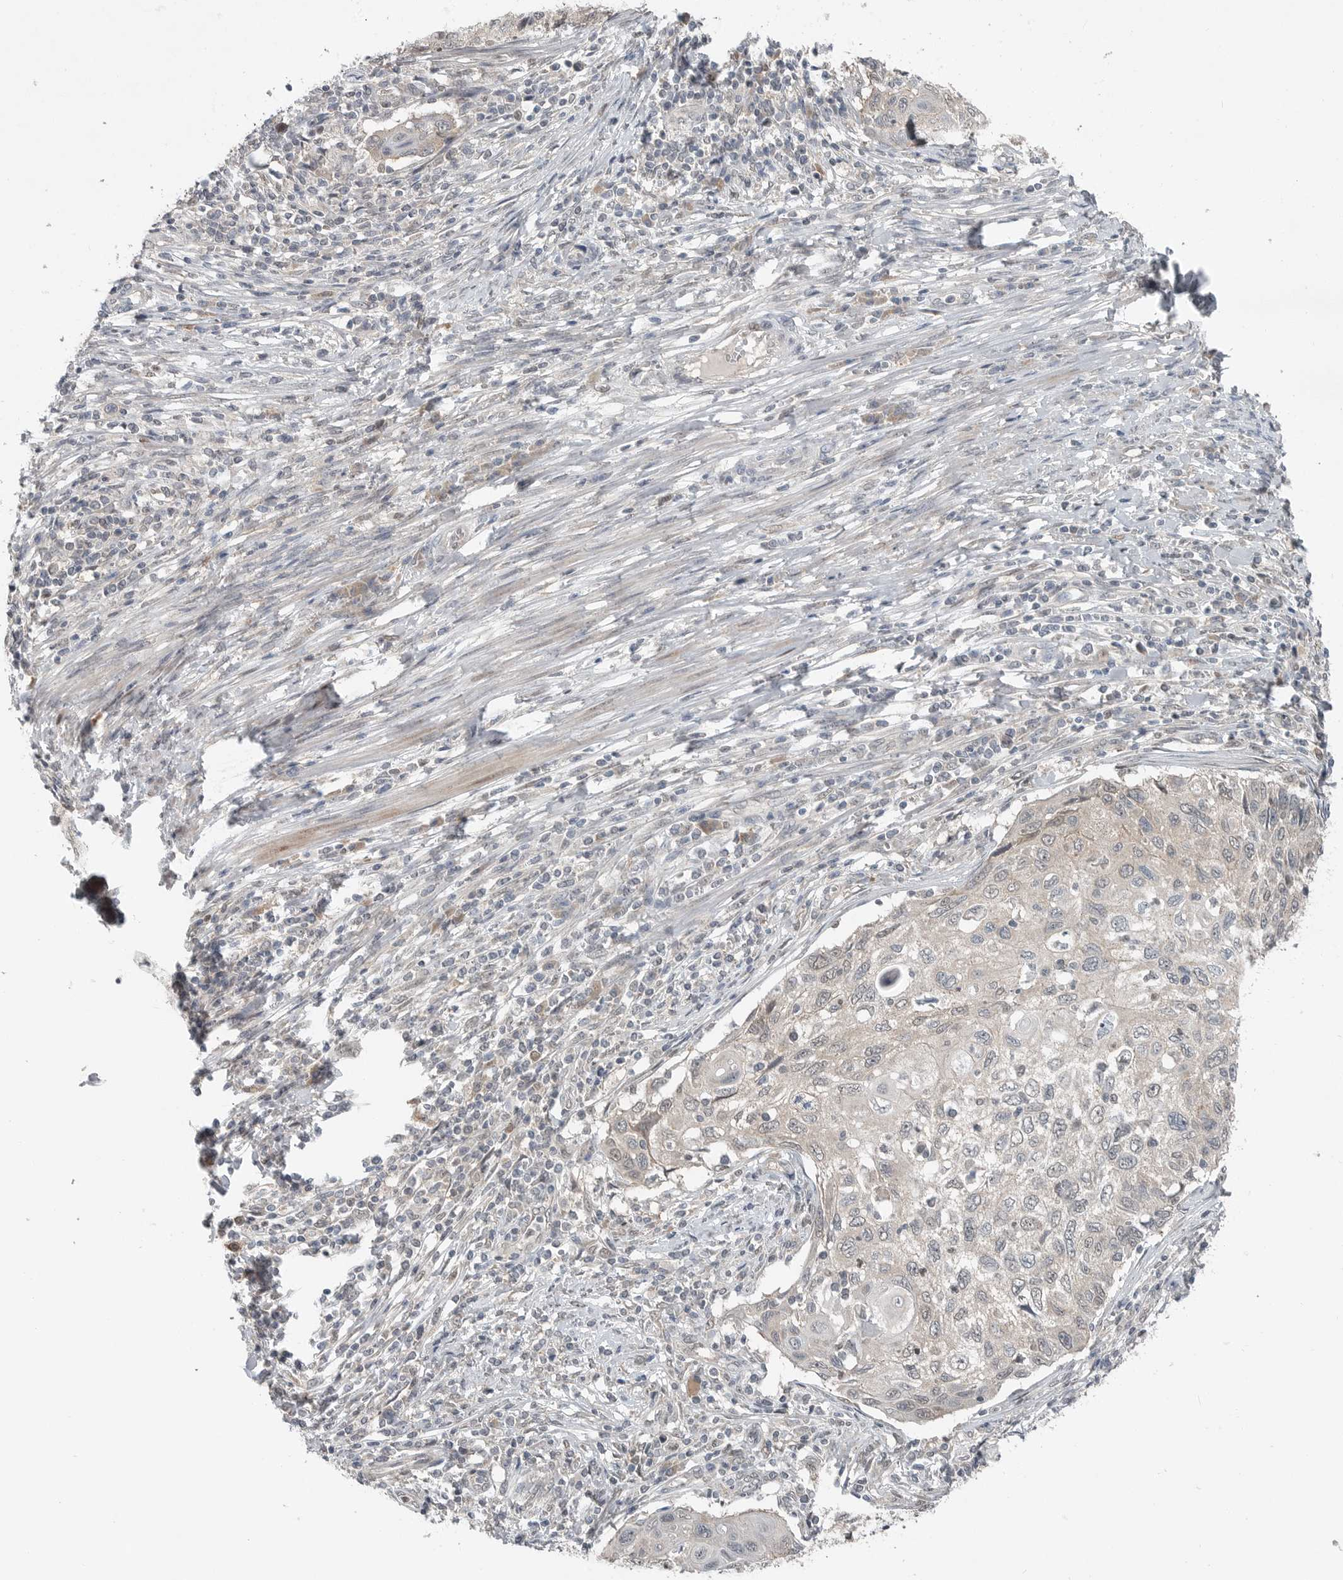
{"staining": {"intensity": "negative", "quantity": "none", "location": "none"}, "tissue": "cervical cancer", "cell_type": "Tumor cells", "image_type": "cancer", "snomed": [{"axis": "morphology", "description": "Squamous cell carcinoma, NOS"}, {"axis": "topography", "description": "Cervix"}], "caption": "IHC of cervical squamous cell carcinoma reveals no expression in tumor cells. Nuclei are stained in blue.", "gene": "MFAP3L", "patient": {"sex": "female", "age": 70}}